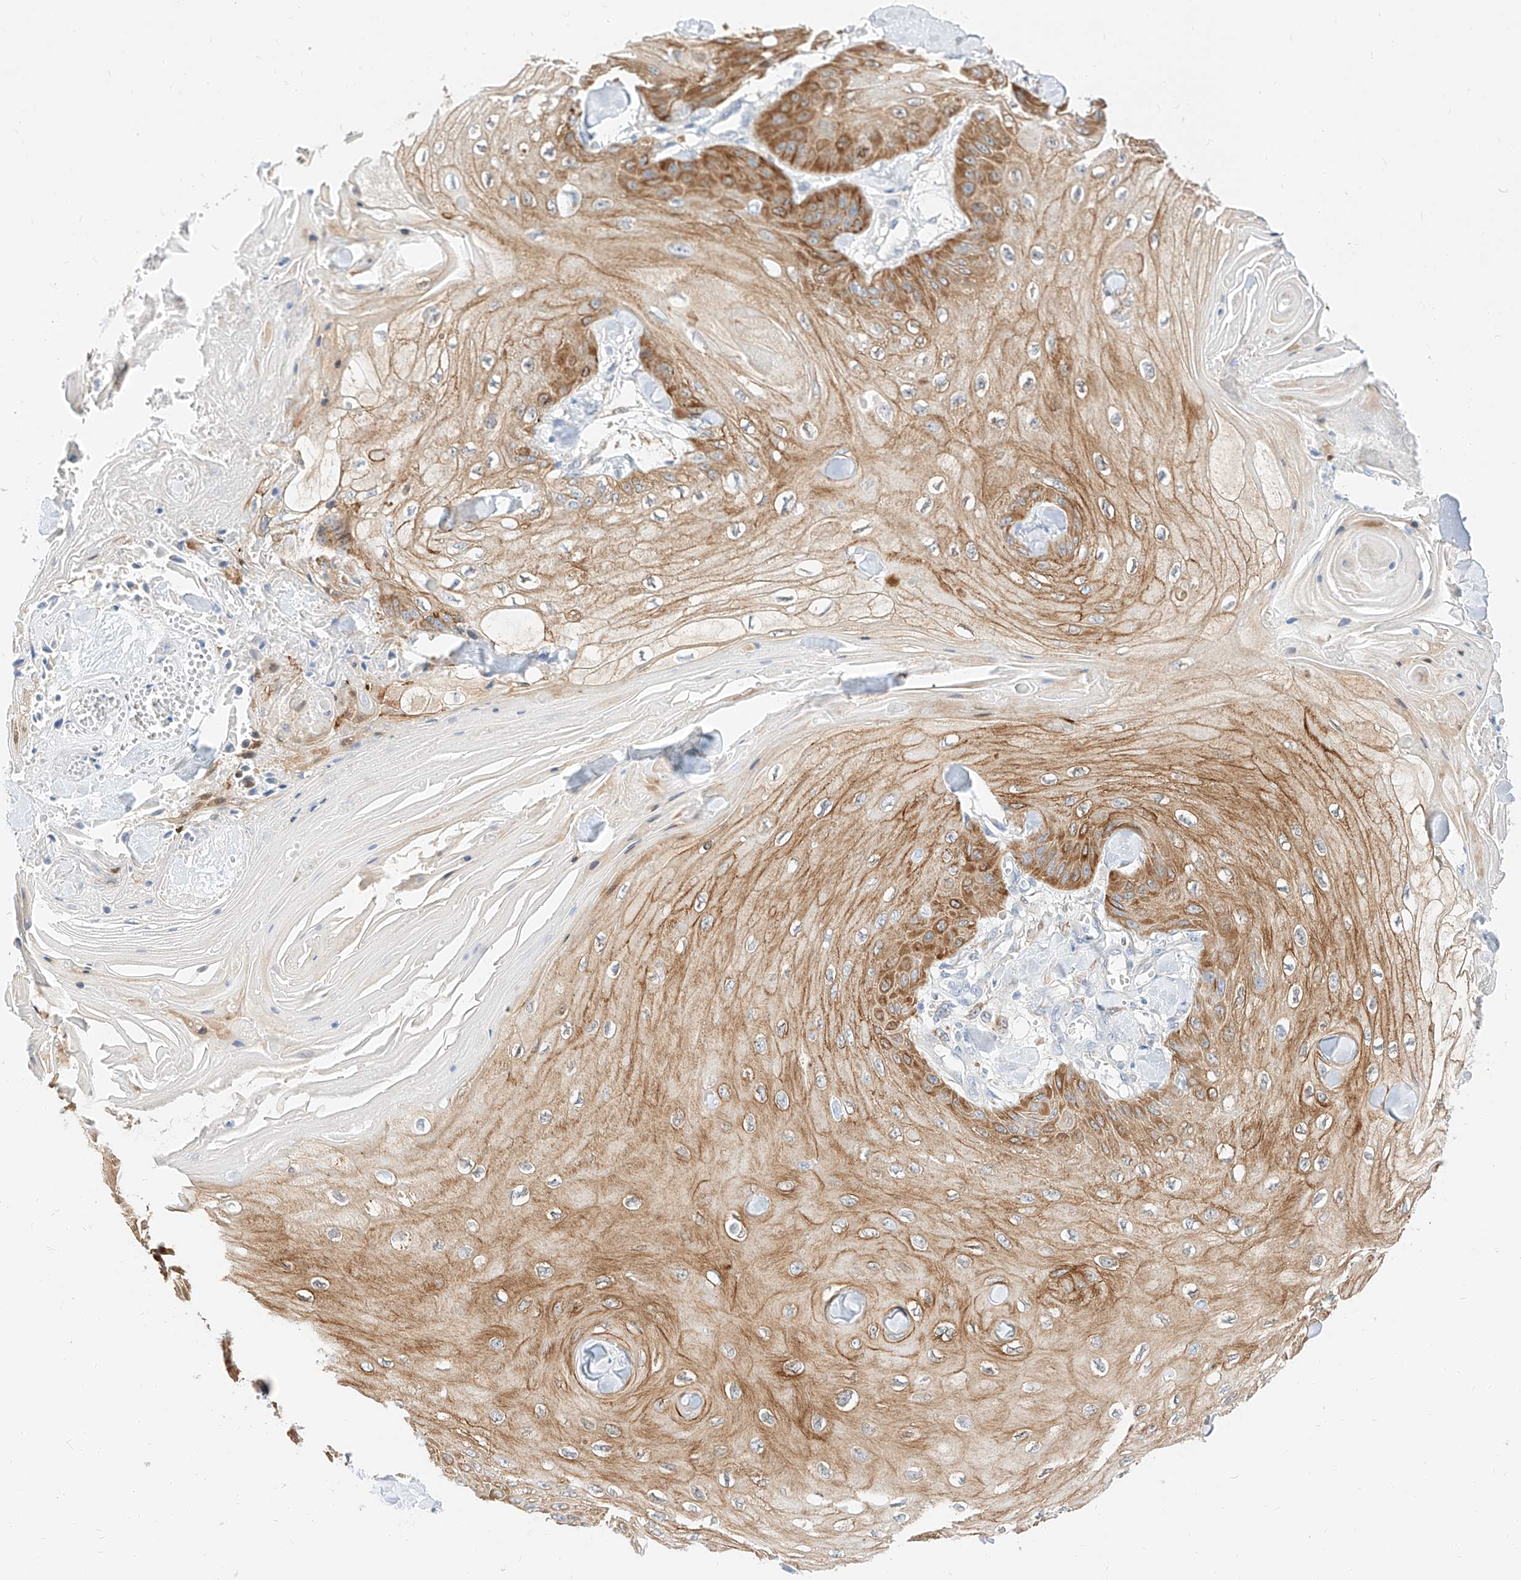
{"staining": {"intensity": "moderate", "quantity": ">75%", "location": "cytoplasmic/membranous"}, "tissue": "skin cancer", "cell_type": "Tumor cells", "image_type": "cancer", "snomed": [{"axis": "morphology", "description": "Squamous cell carcinoma, NOS"}, {"axis": "topography", "description": "Skin"}], "caption": "DAB (3,3'-diaminobenzidine) immunohistochemical staining of skin squamous cell carcinoma demonstrates moderate cytoplasmic/membranous protein staining in approximately >75% of tumor cells.", "gene": "MAP7", "patient": {"sex": "male", "age": 74}}